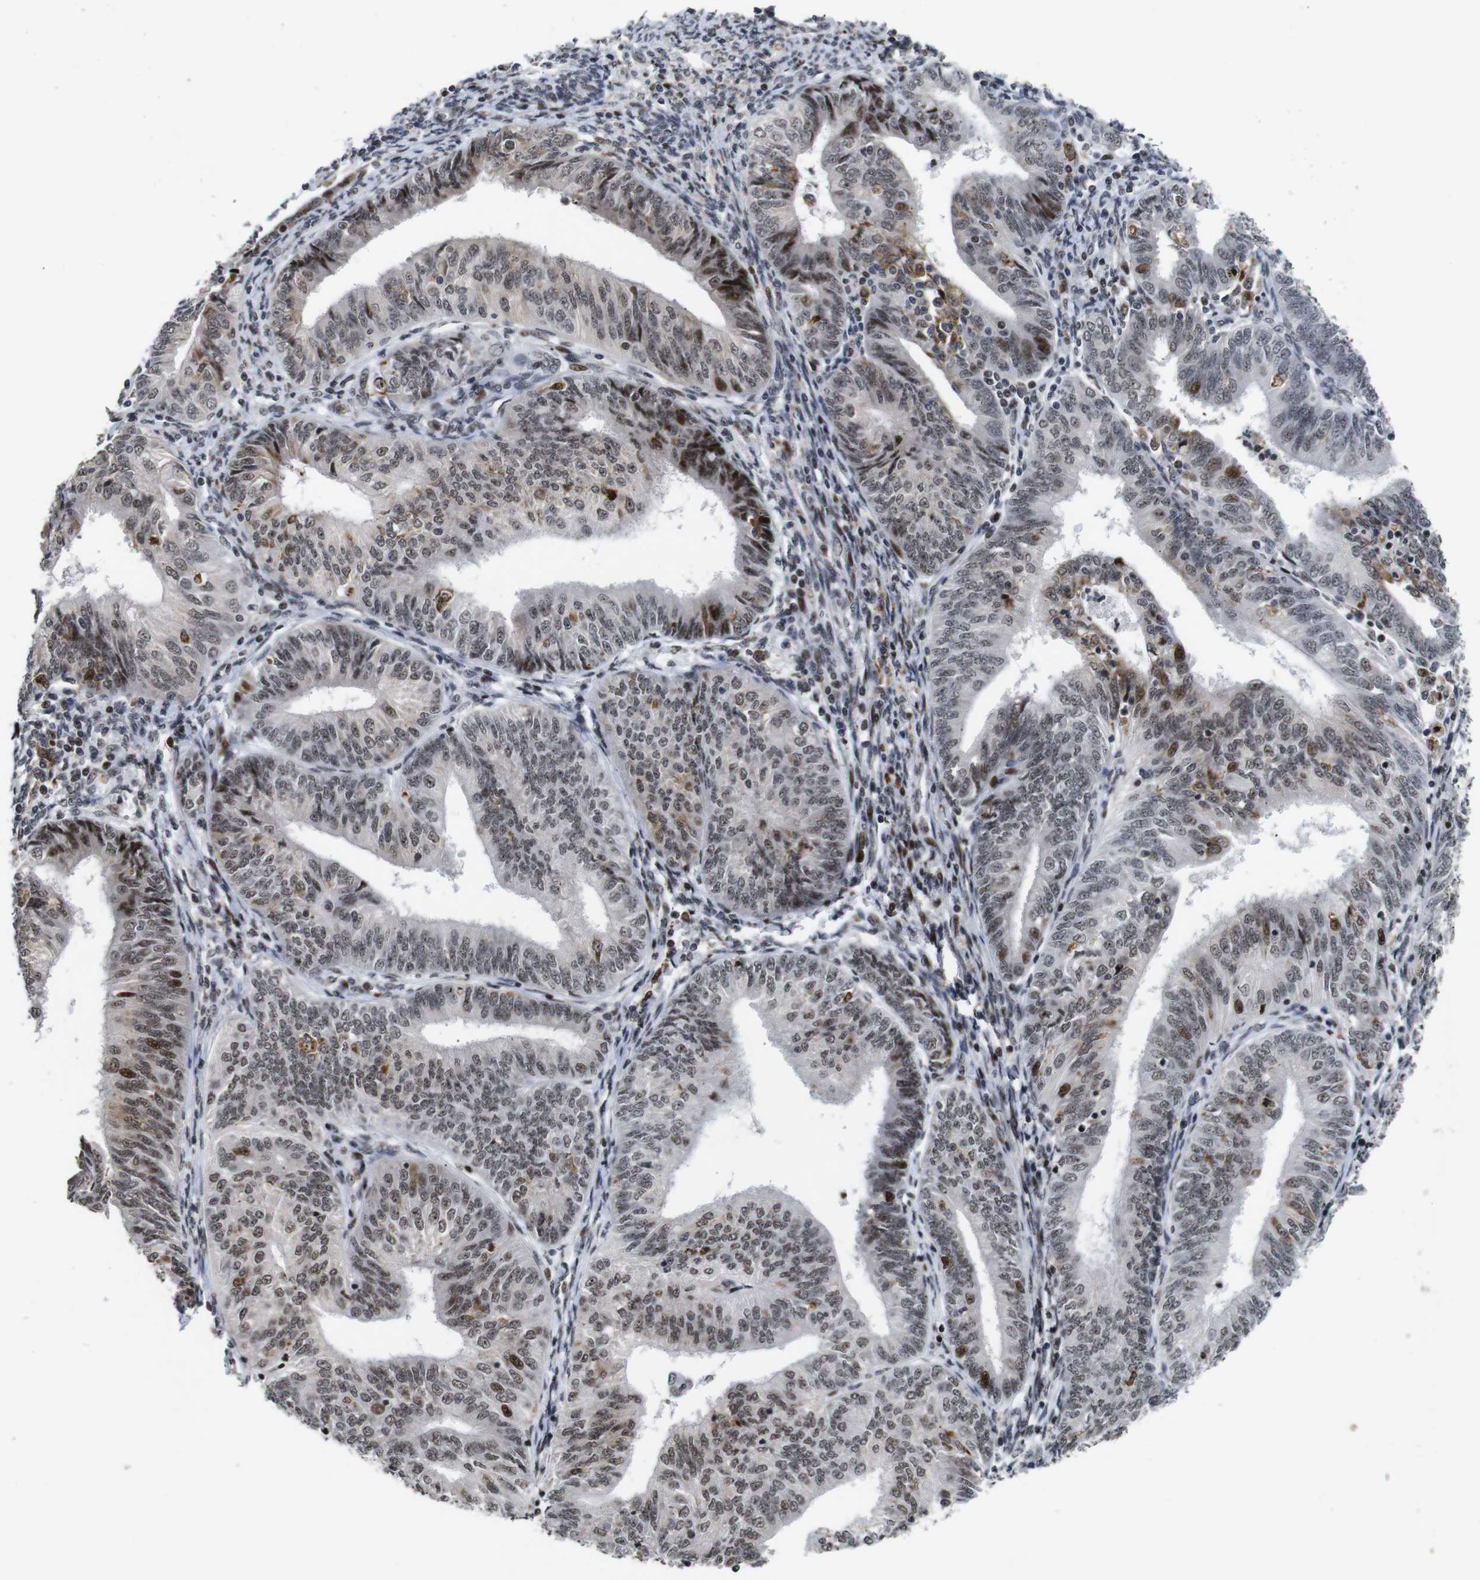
{"staining": {"intensity": "weak", "quantity": ">75%", "location": "nuclear"}, "tissue": "endometrial cancer", "cell_type": "Tumor cells", "image_type": "cancer", "snomed": [{"axis": "morphology", "description": "Adenocarcinoma, NOS"}, {"axis": "topography", "description": "Endometrium"}], "caption": "This histopathology image shows immunohistochemistry staining of human endometrial cancer, with low weak nuclear expression in approximately >75% of tumor cells.", "gene": "EIF4G1", "patient": {"sex": "female", "age": 58}}